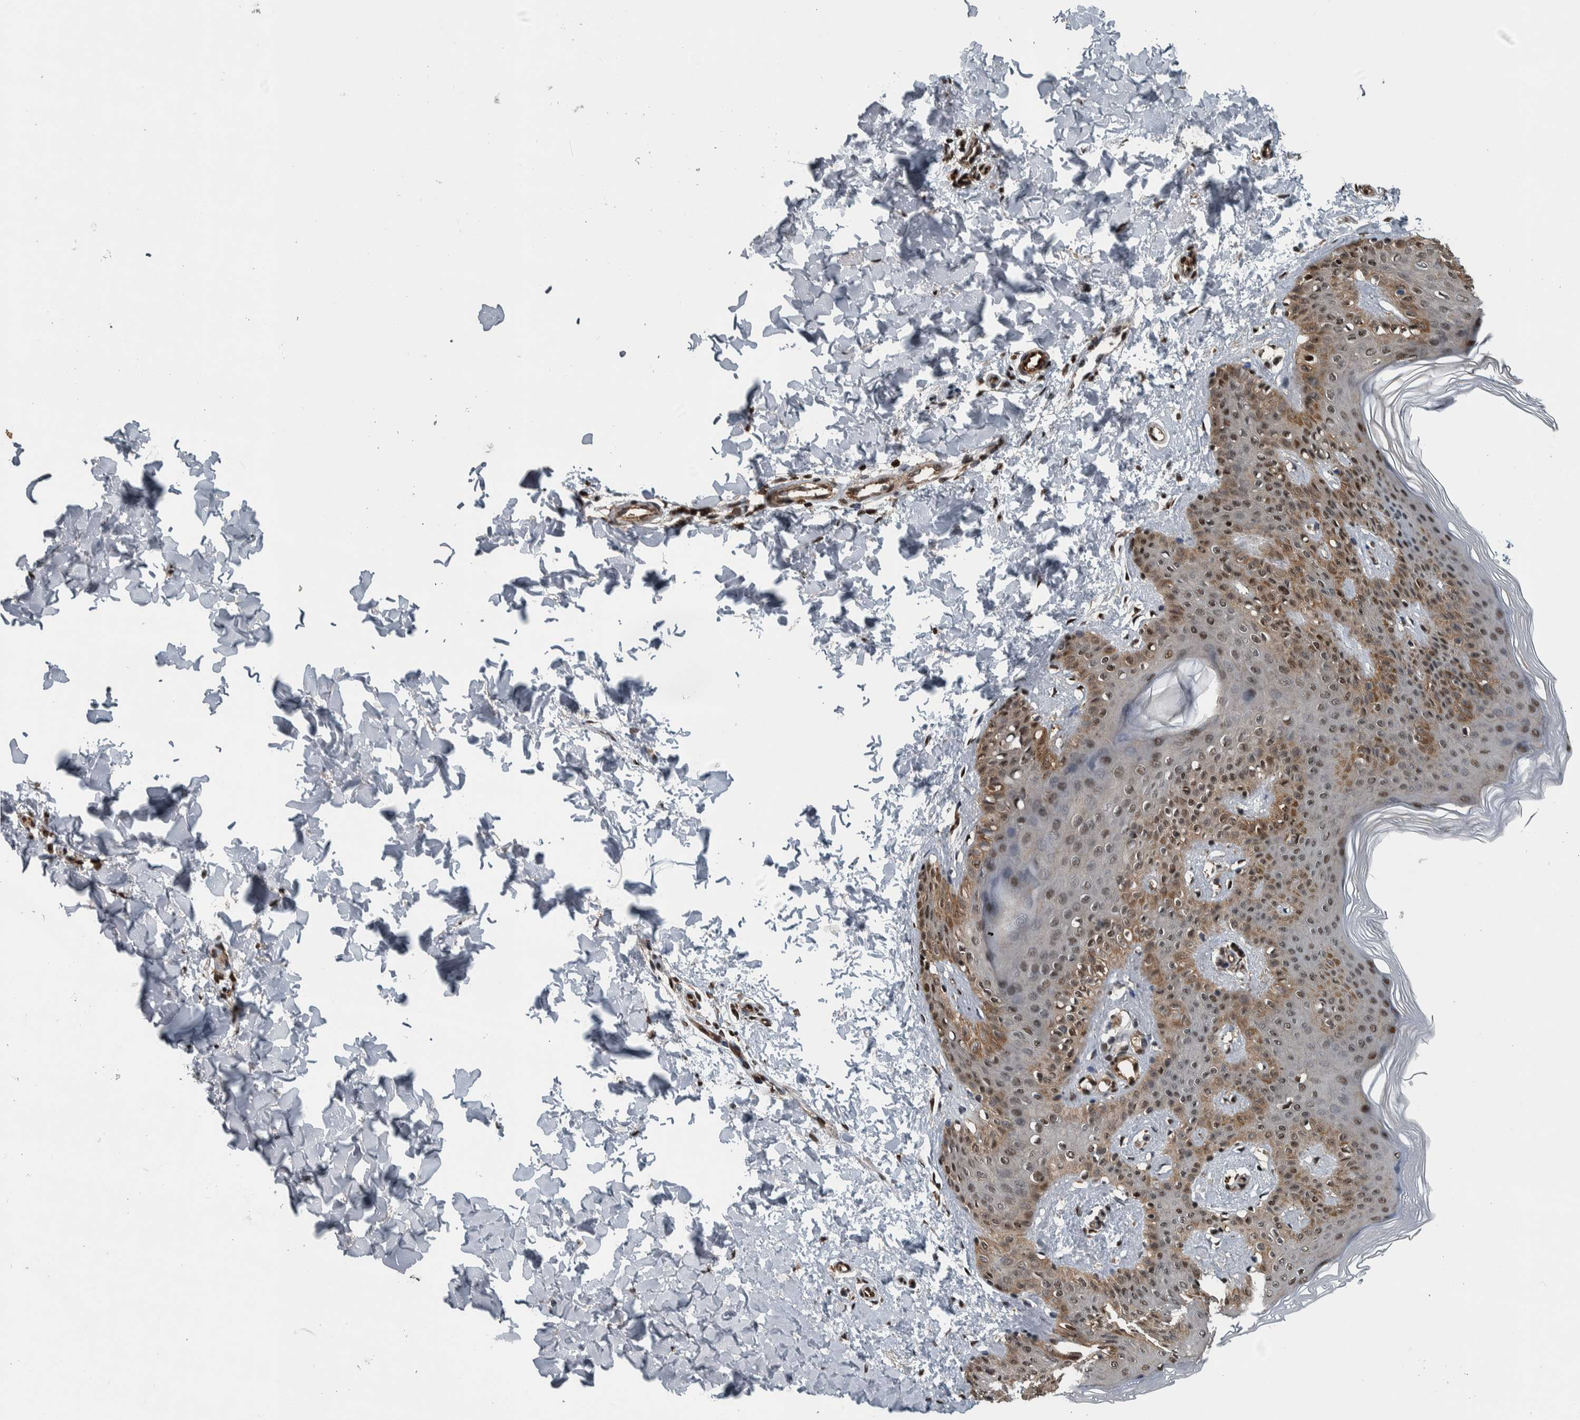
{"staining": {"intensity": "strong", "quantity": ">75%", "location": "nuclear"}, "tissue": "skin", "cell_type": "Fibroblasts", "image_type": "normal", "snomed": [{"axis": "morphology", "description": "Normal tissue, NOS"}, {"axis": "morphology", "description": "Neoplasm, benign, NOS"}, {"axis": "topography", "description": "Skin"}, {"axis": "topography", "description": "Soft tissue"}], "caption": "Strong nuclear protein positivity is appreciated in about >75% of fibroblasts in skin.", "gene": "FAM135B", "patient": {"sex": "male", "age": 26}}